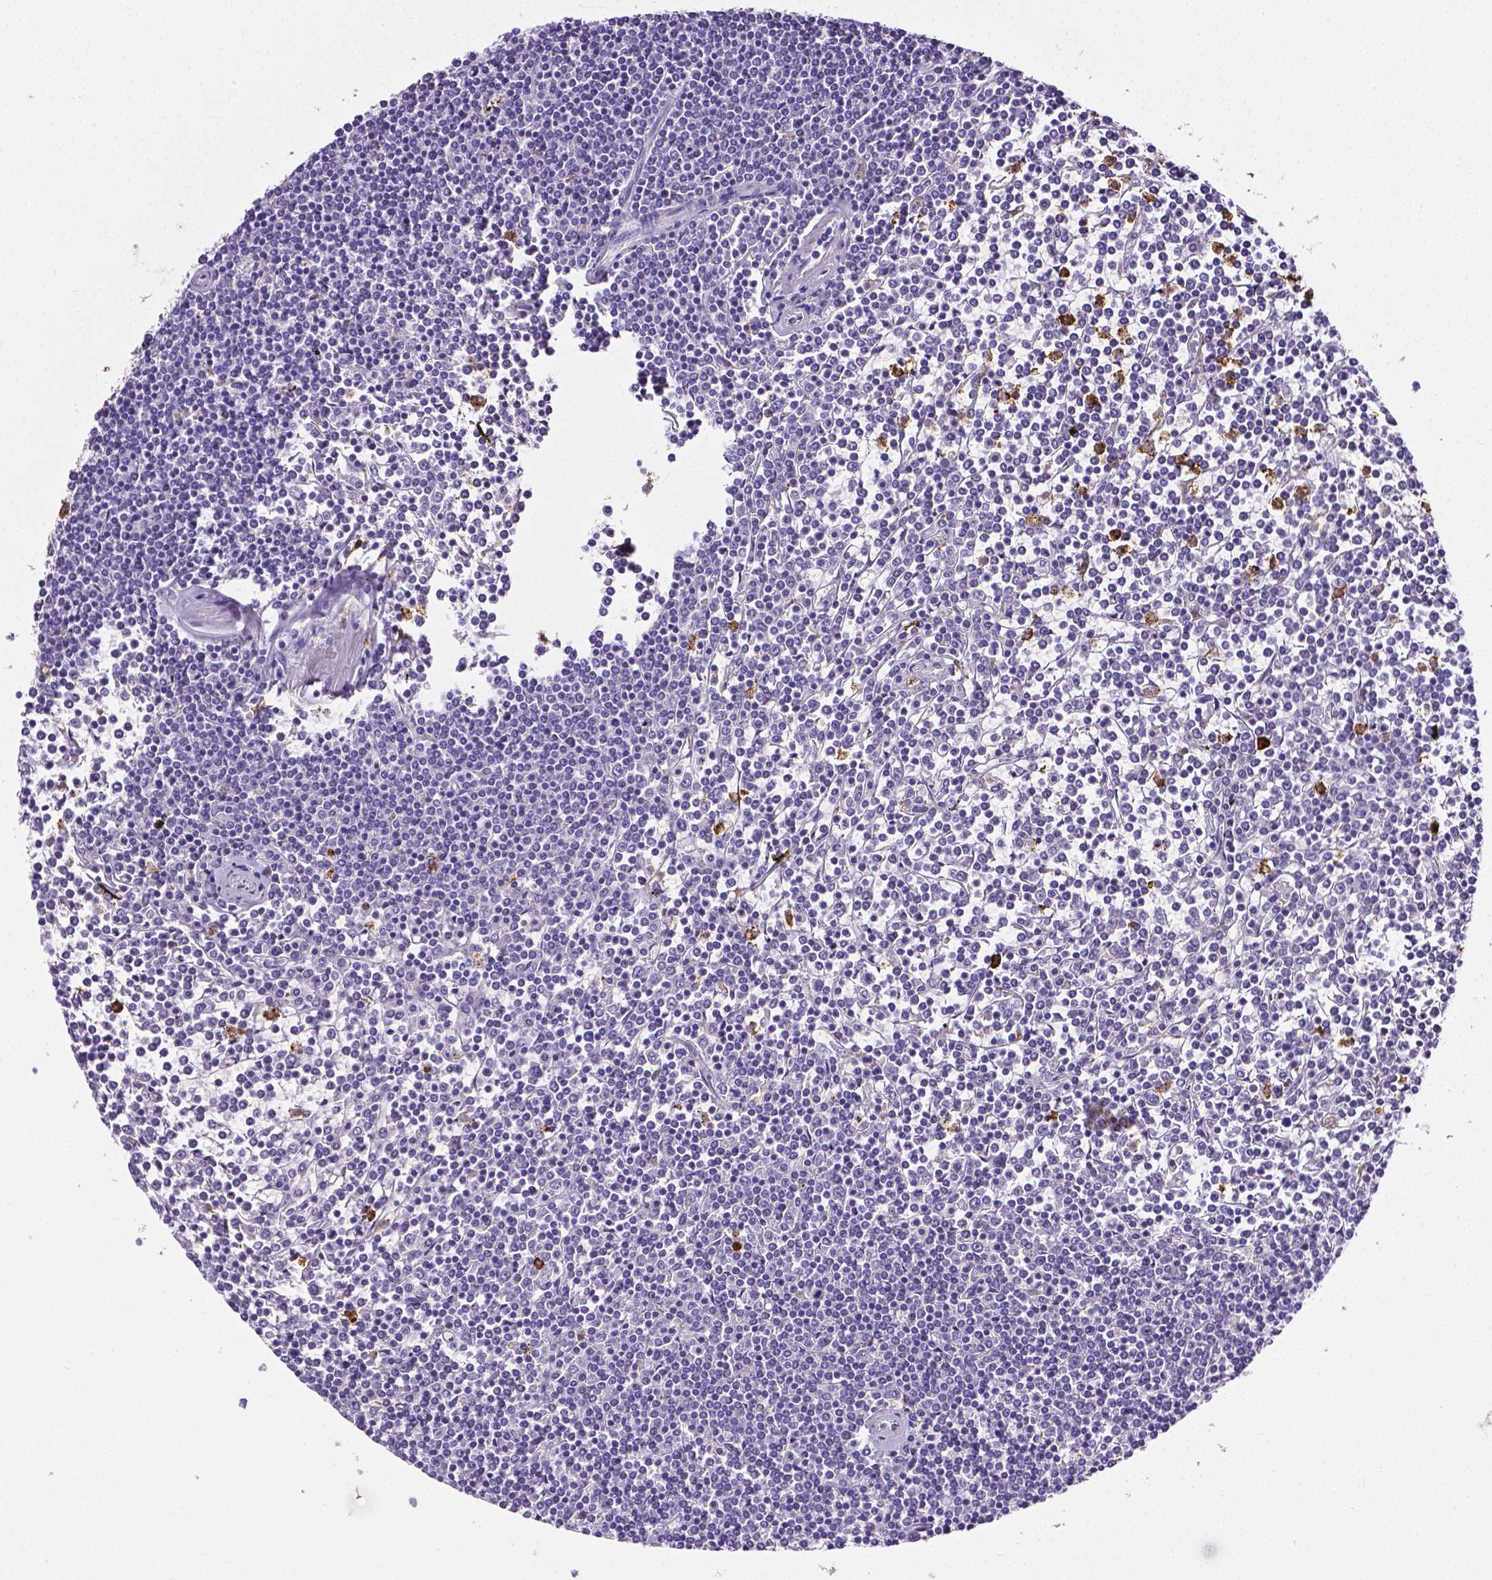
{"staining": {"intensity": "negative", "quantity": "none", "location": "none"}, "tissue": "lymphoma", "cell_type": "Tumor cells", "image_type": "cancer", "snomed": [{"axis": "morphology", "description": "Malignant lymphoma, non-Hodgkin's type, Low grade"}, {"axis": "topography", "description": "Spleen"}], "caption": "A micrograph of human malignant lymphoma, non-Hodgkin's type (low-grade) is negative for staining in tumor cells.", "gene": "MMP9", "patient": {"sex": "female", "age": 19}}